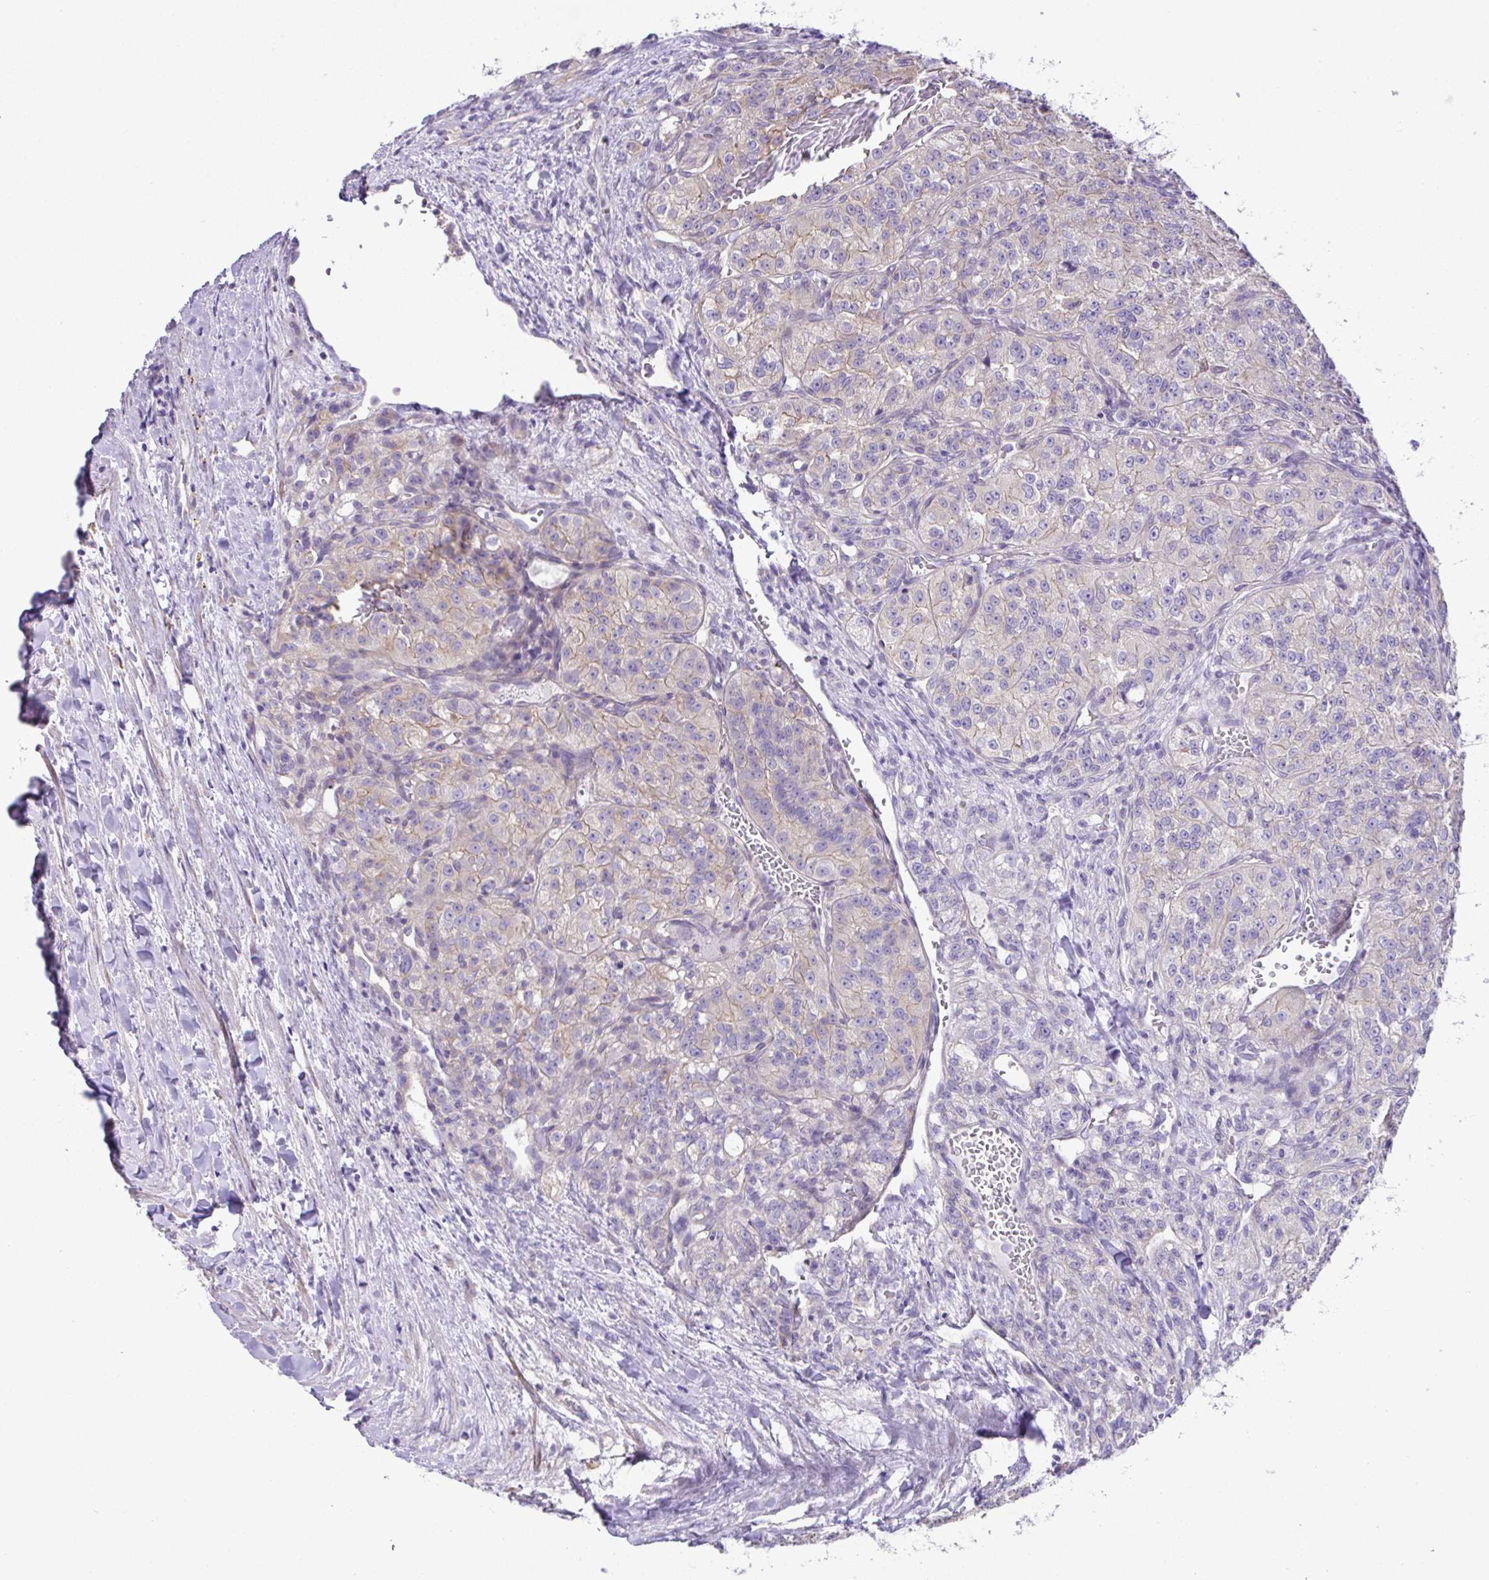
{"staining": {"intensity": "weak", "quantity": "<25%", "location": "cytoplasmic/membranous"}, "tissue": "renal cancer", "cell_type": "Tumor cells", "image_type": "cancer", "snomed": [{"axis": "morphology", "description": "Adenocarcinoma, NOS"}, {"axis": "topography", "description": "Kidney"}], "caption": "High magnification brightfield microscopy of renal cancer (adenocarcinoma) stained with DAB (3,3'-diaminobenzidine) (brown) and counterstained with hematoxylin (blue): tumor cells show no significant expression.", "gene": "OR4P4", "patient": {"sex": "female", "age": 63}}